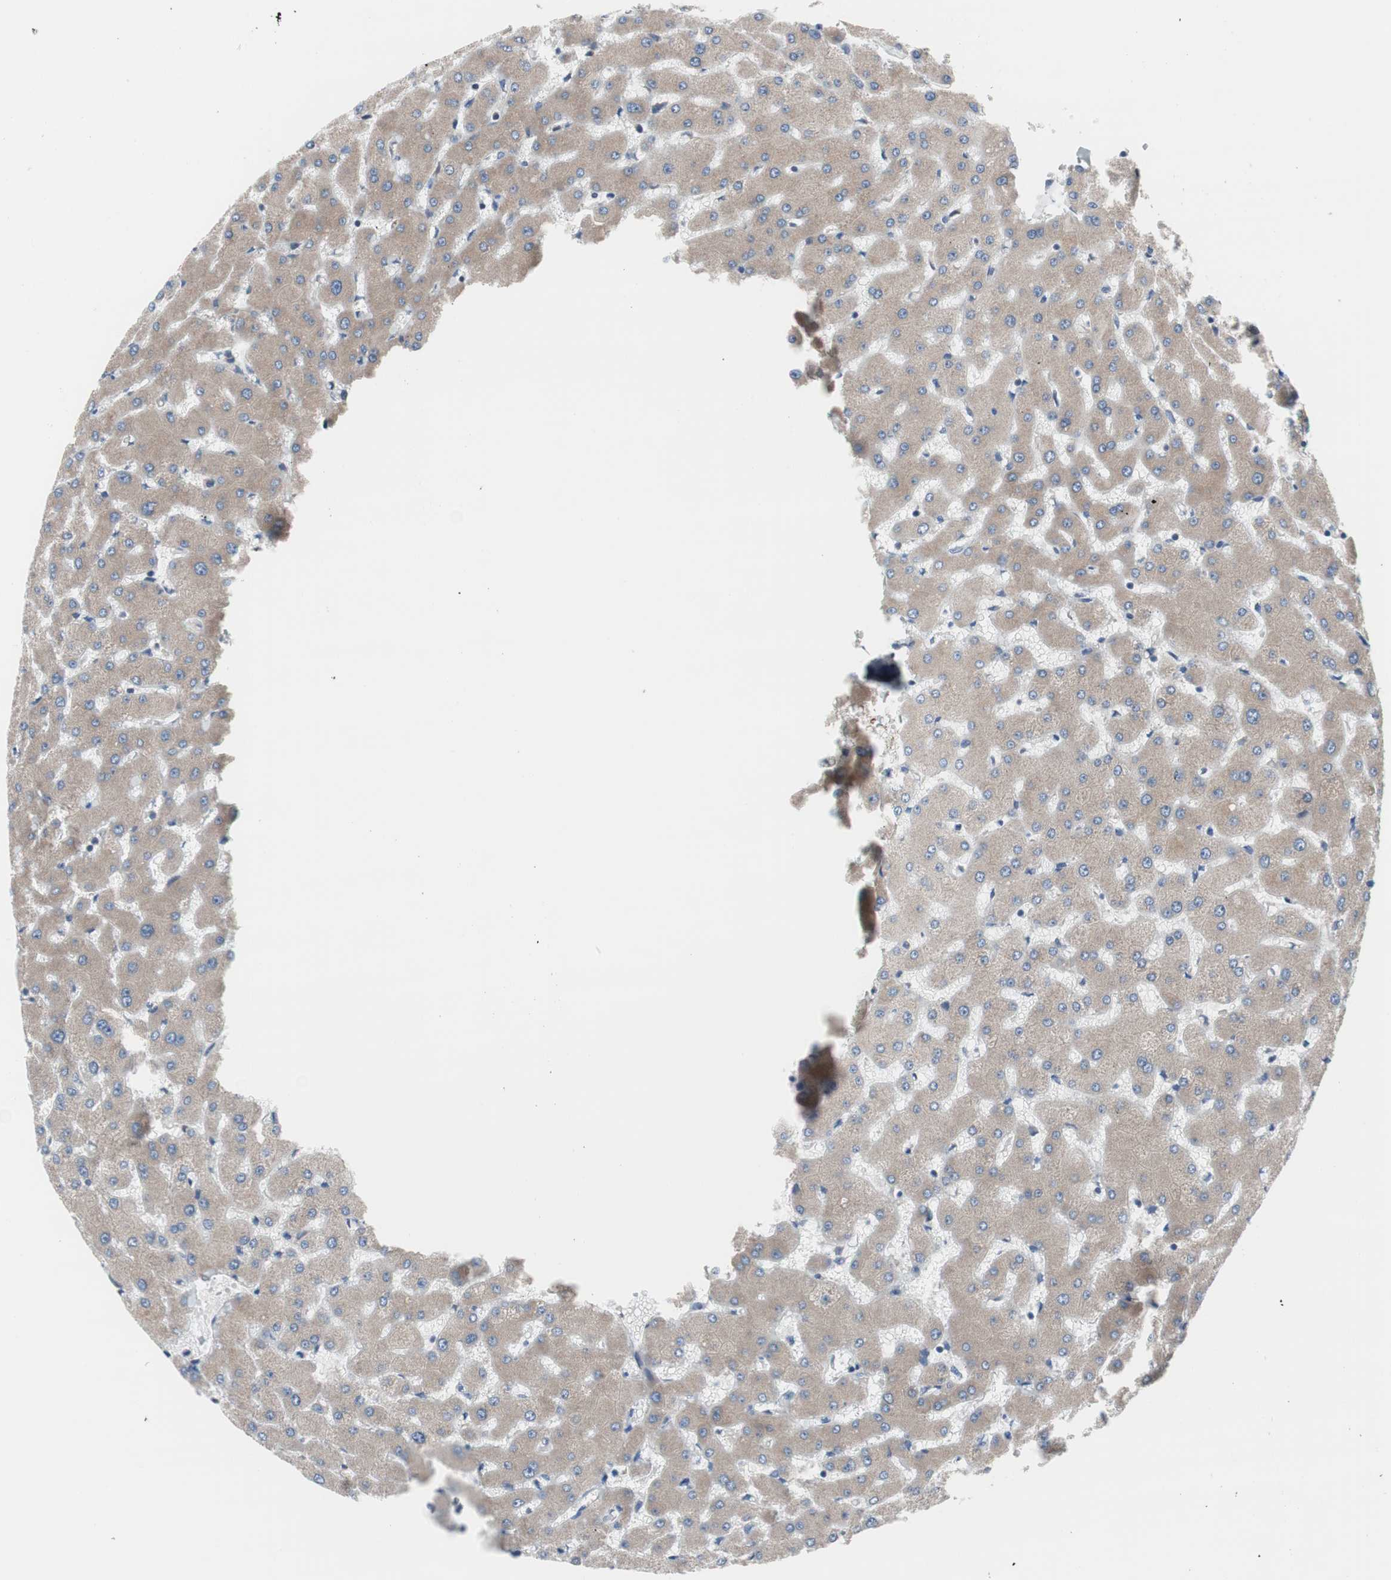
{"staining": {"intensity": "negative", "quantity": "none", "location": "none"}, "tissue": "liver", "cell_type": "Cholangiocytes", "image_type": "normal", "snomed": [{"axis": "morphology", "description": "Normal tissue, NOS"}, {"axis": "topography", "description": "Liver"}], "caption": "Immunohistochemical staining of benign human liver displays no significant positivity in cholangiocytes. (DAB (3,3'-diaminobenzidine) IHC with hematoxylin counter stain).", "gene": "KANSL1", "patient": {"sex": "female", "age": 63}}